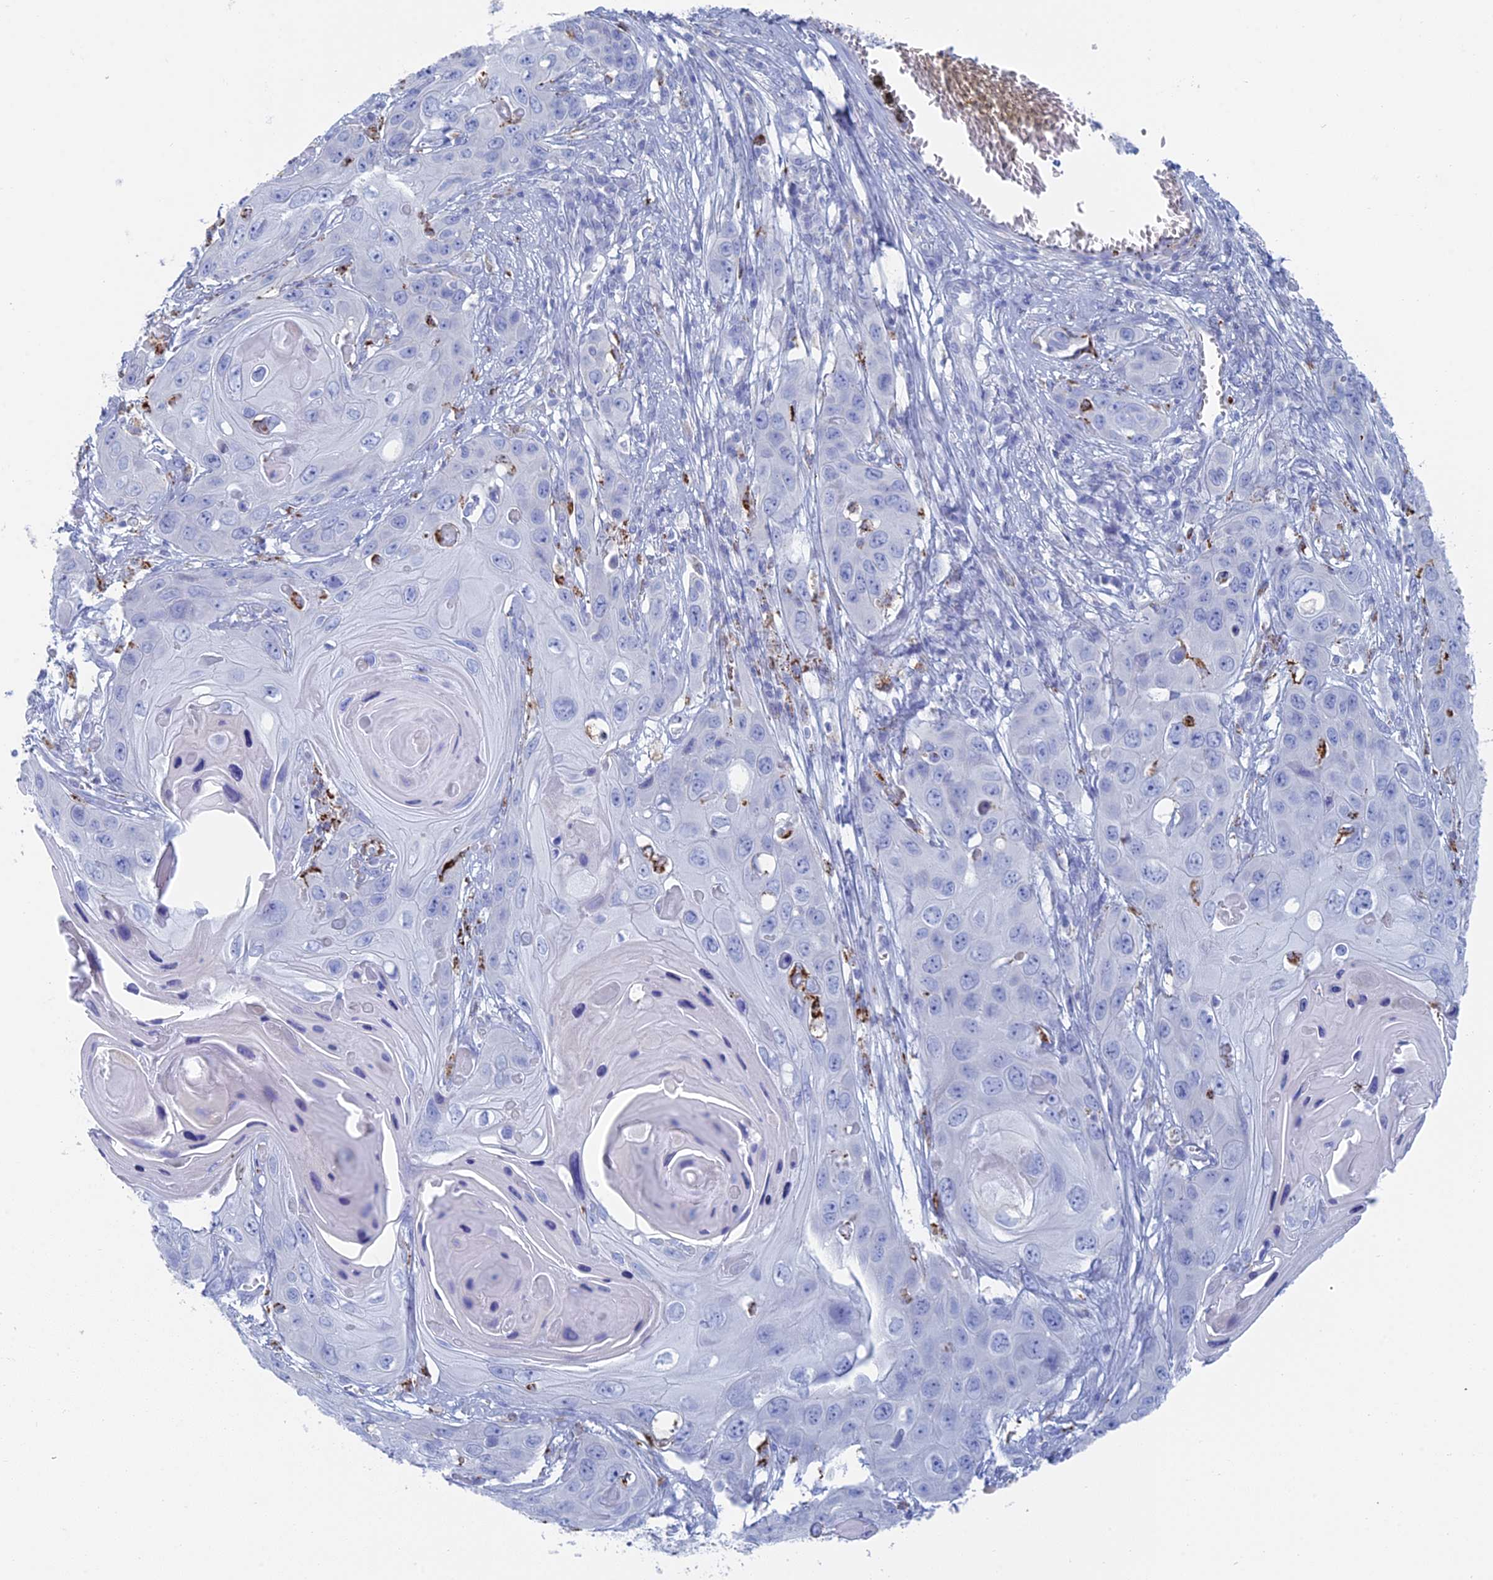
{"staining": {"intensity": "negative", "quantity": "none", "location": "none"}, "tissue": "skin cancer", "cell_type": "Tumor cells", "image_type": "cancer", "snomed": [{"axis": "morphology", "description": "Squamous cell carcinoma, NOS"}, {"axis": "topography", "description": "Skin"}], "caption": "Skin cancer (squamous cell carcinoma) stained for a protein using immunohistochemistry (IHC) exhibits no positivity tumor cells.", "gene": "ALMS1", "patient": {"sex": "male", "age": 55}}